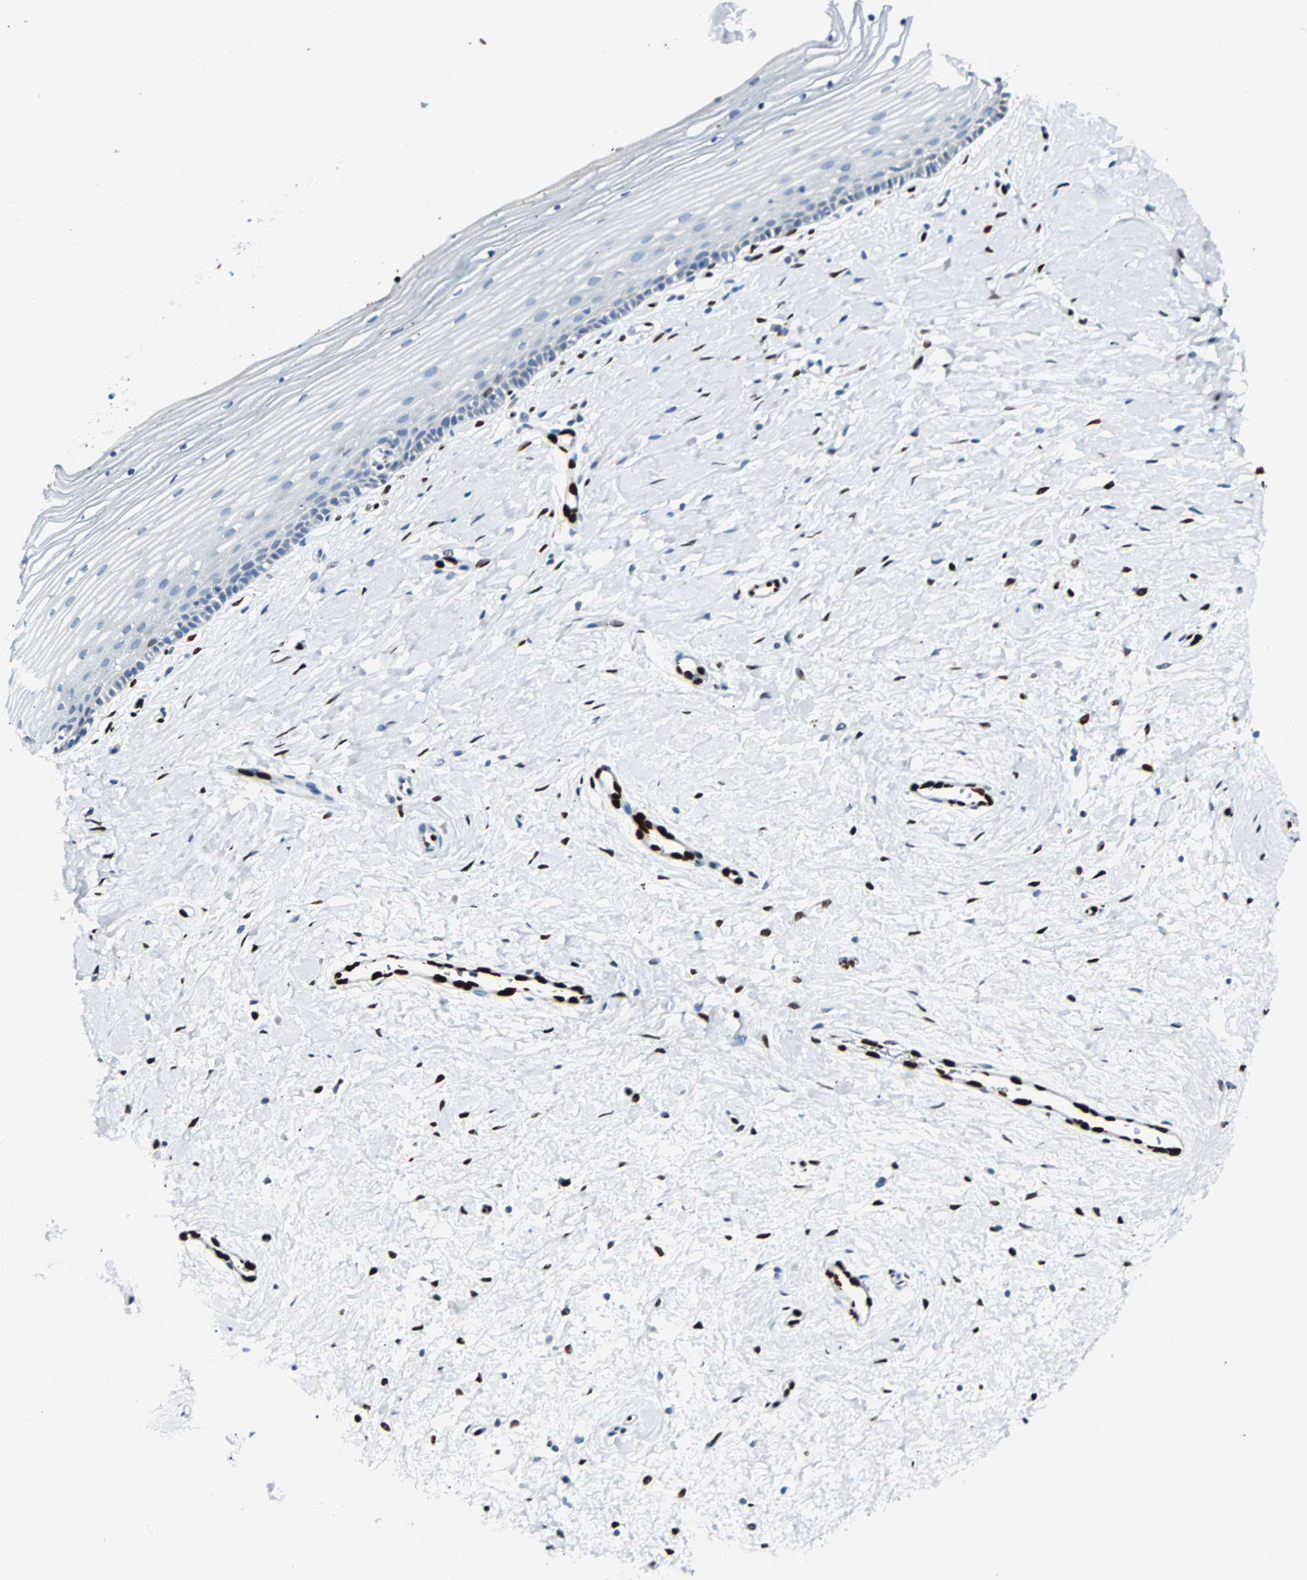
{"staining": {"intensity": "strong", "quantity": "25%-75%", "location": "nuclear"}, "tissue": "cervix", "cell_type": "Glandular cells", "image_type": "normal", "snomed": [{"axis": "morphology", "description": "Normal tissue, NOS"}, {"axis": "topography", "description": "Cervix"}], "caption": "Brown immunohistochemical staining in unremarkable human cervix displays strong nuclear expression in approximately 25%-75% of glandular cells.", "gene": "IL33", "patient": {"sex": "female", "age": 39}}